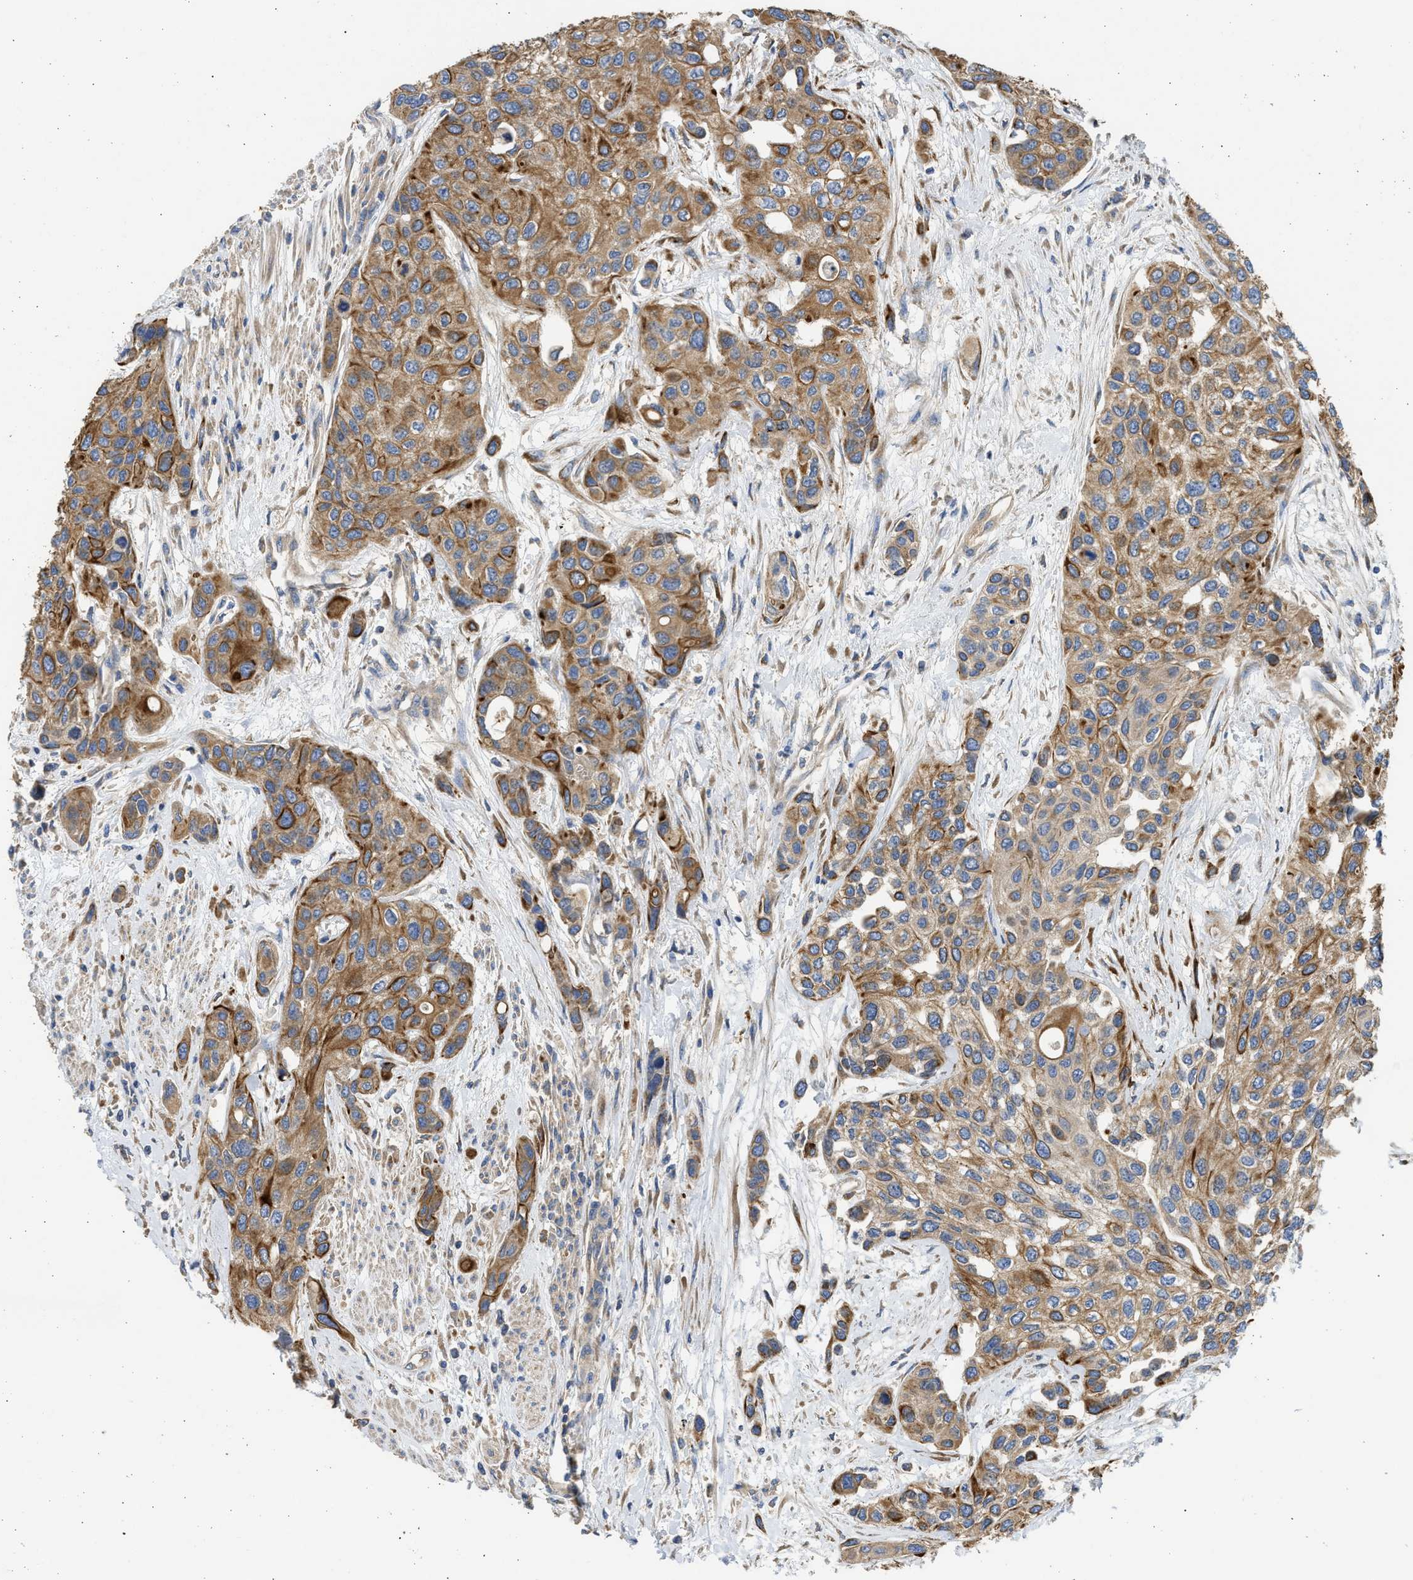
{"staining": {"intensity": "moderate", "quantity": ">75%", "location": "cytoplasmic/membranous"}, "tissue": "urothelial cancer", "cell_type": "Tumor cells", "image_type": "cancer", "snomed": [{"axis": "morphology", "description": "Urothelial carcinoma, High grade"}, {"axis": "topography", "description": "Urinary bladder"}], "caption": "The immunohistochemical stain shows moderate cytoplasmic/membranous staining in tumor cells of urothelial carcinoma (high-grade) tissue.", "gene": "CSRNP2", "patient": {"sex": "female", "age": 56}}